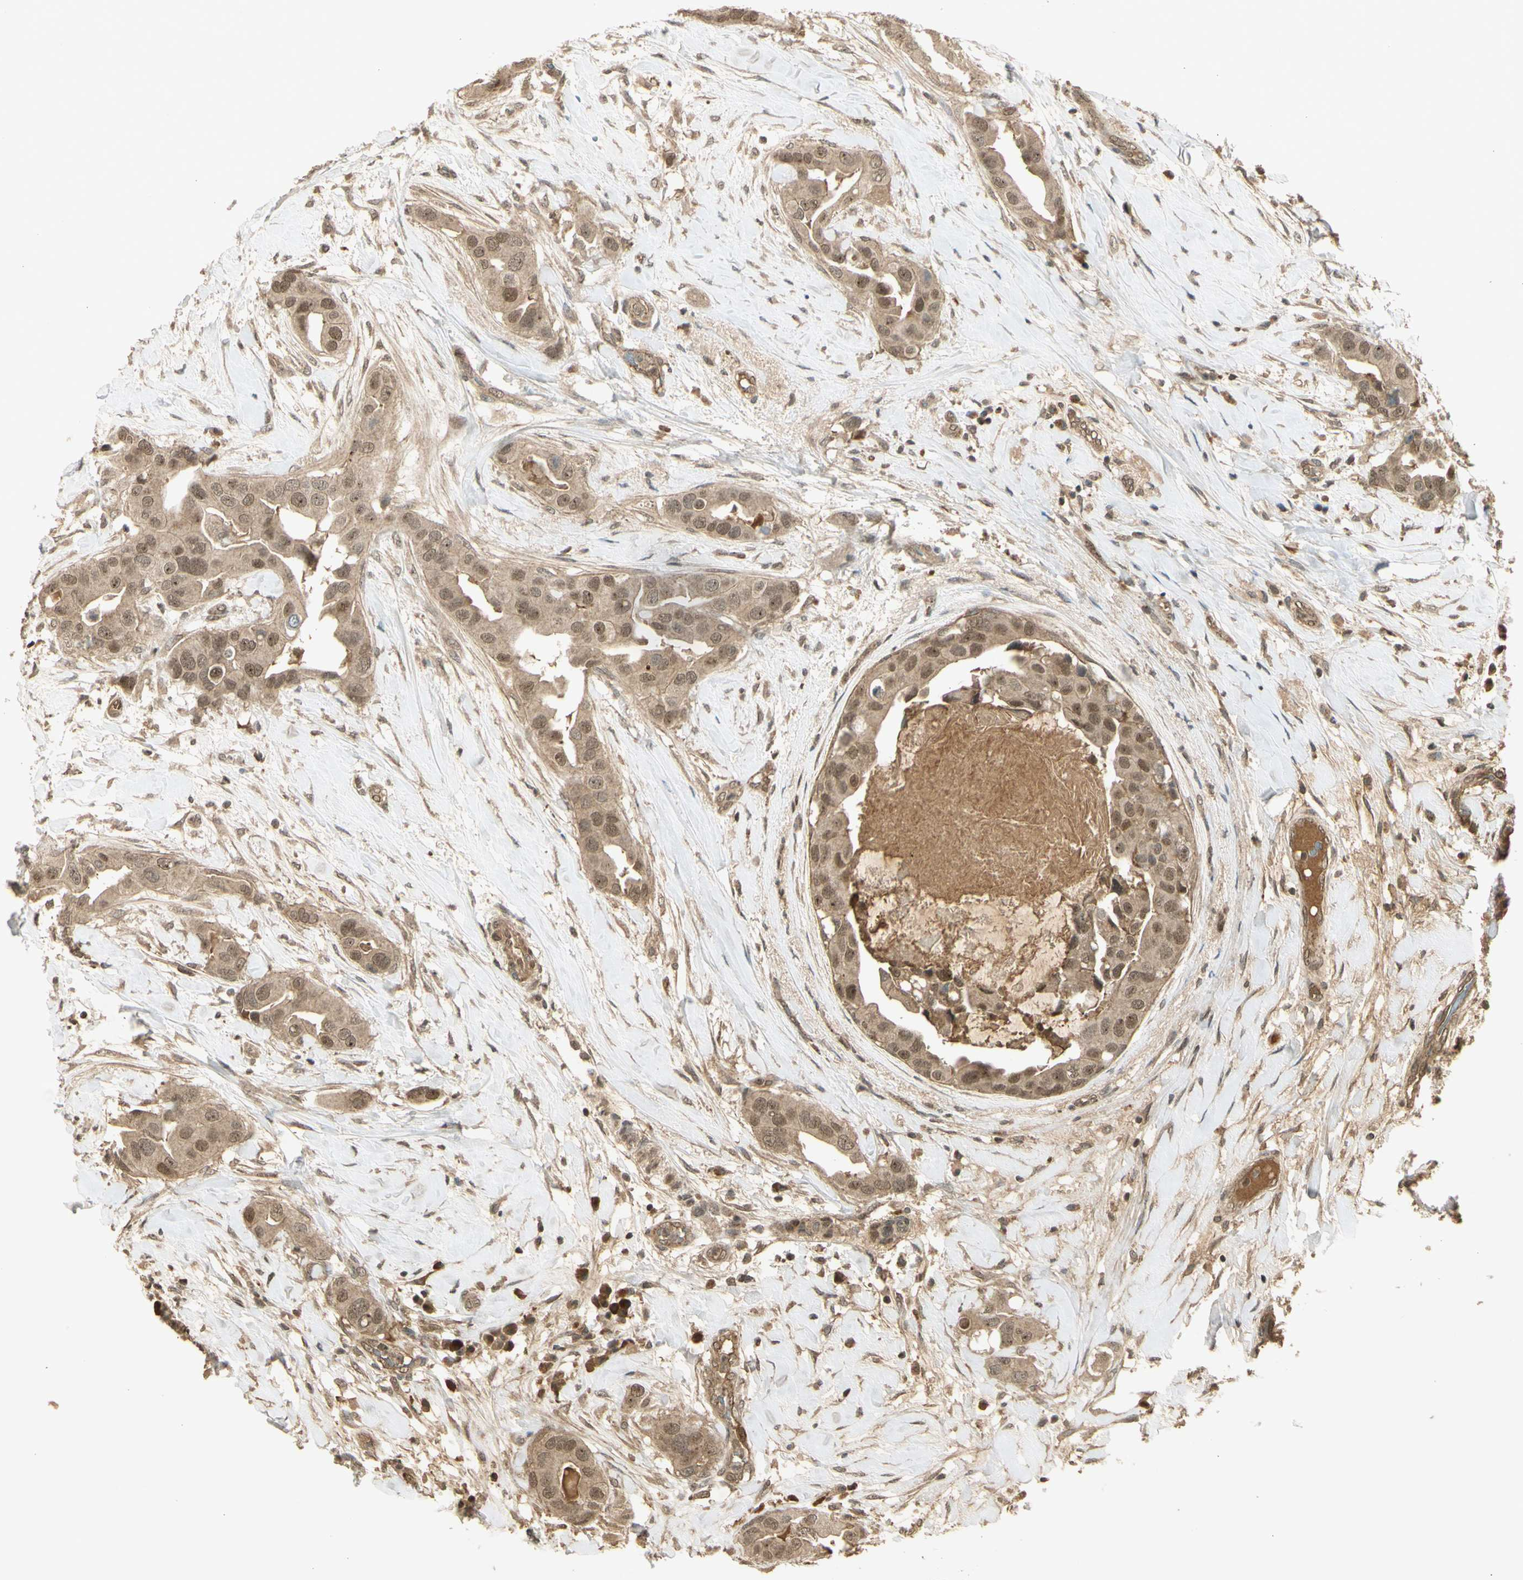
{"staining": {"intensity": "moderate", "quantity": ">75%", "location": "cytoplasmic/membranous,nuclear"}, "tissue": "breast cancer", "cell_type": "Tumor cells", "image_type": "cancer", "snomed": [{"axis": "morphology", "description": "Duct carcinoma"}, {"axis": "topography", "description": "Breast"}], "caption": "The image shows a brown stain indicating the presence of a protein in the cytoplasmic/membranous and nuclear of tumor cells in breast cancer (invasive ductal carcinoma).", "gene": "GMEB2", "patient": {"sex": "female", "age": 40}}